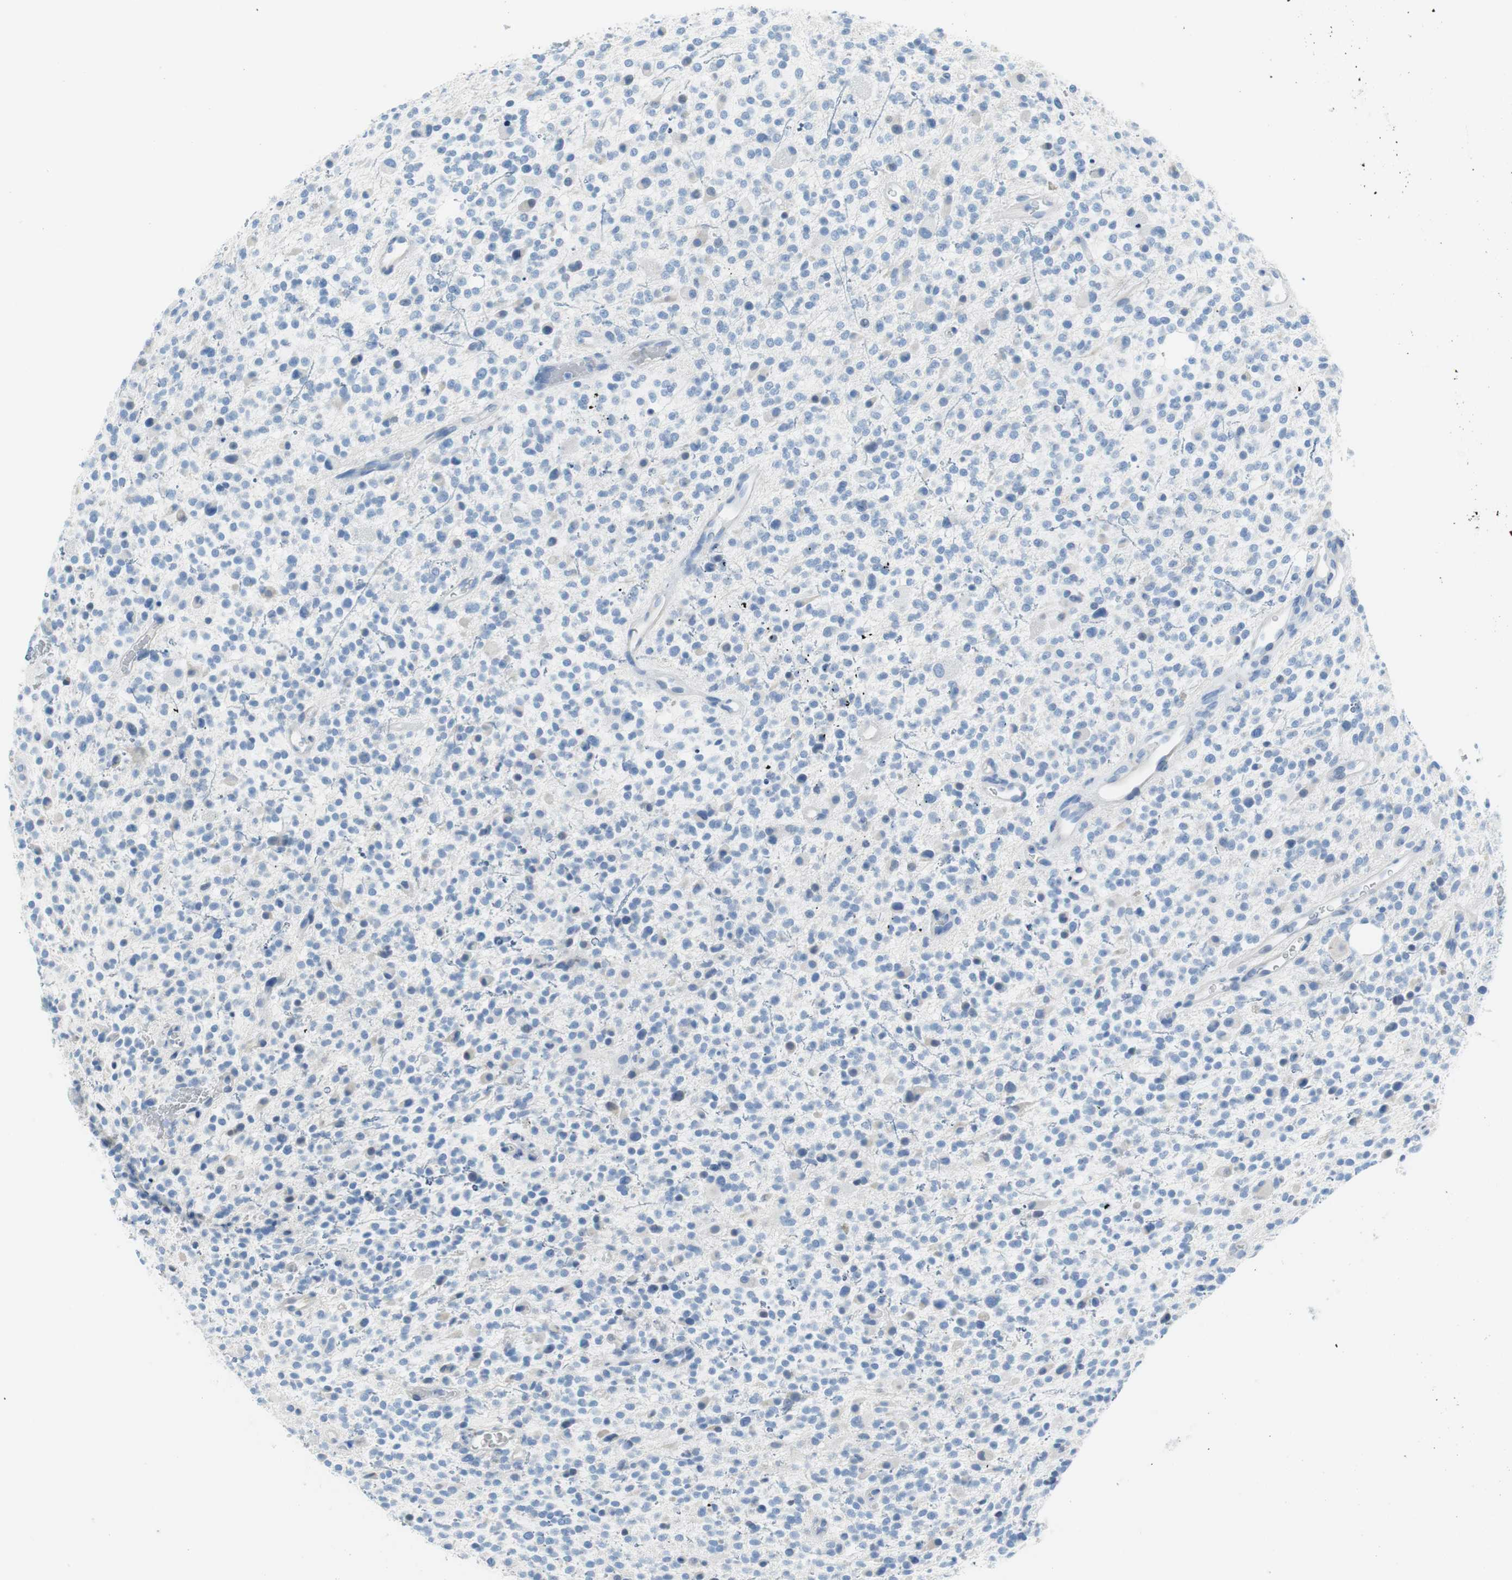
{"staining": {"intensity": "negative", "quantity": "none", "location": "none"}, "tissue": "glioma", "cell_type": "Tumor cells", "image_type": "cancer", "snomed": [{"axis": "morphology", "description": "Glioma, malignant, High grade"}, {"axis": "topography", "description": "Brain"}], "caption": "High magnification brightfield microscopy of malignant high-grade glioma stained with DAB (3,3'-diaminobenzidine) (brown) and counterstained with hematoxylin (blue): tumor cells show no significant staining.", "gene": "MYH1", "patient": {"sex": "male", "age": 48}}